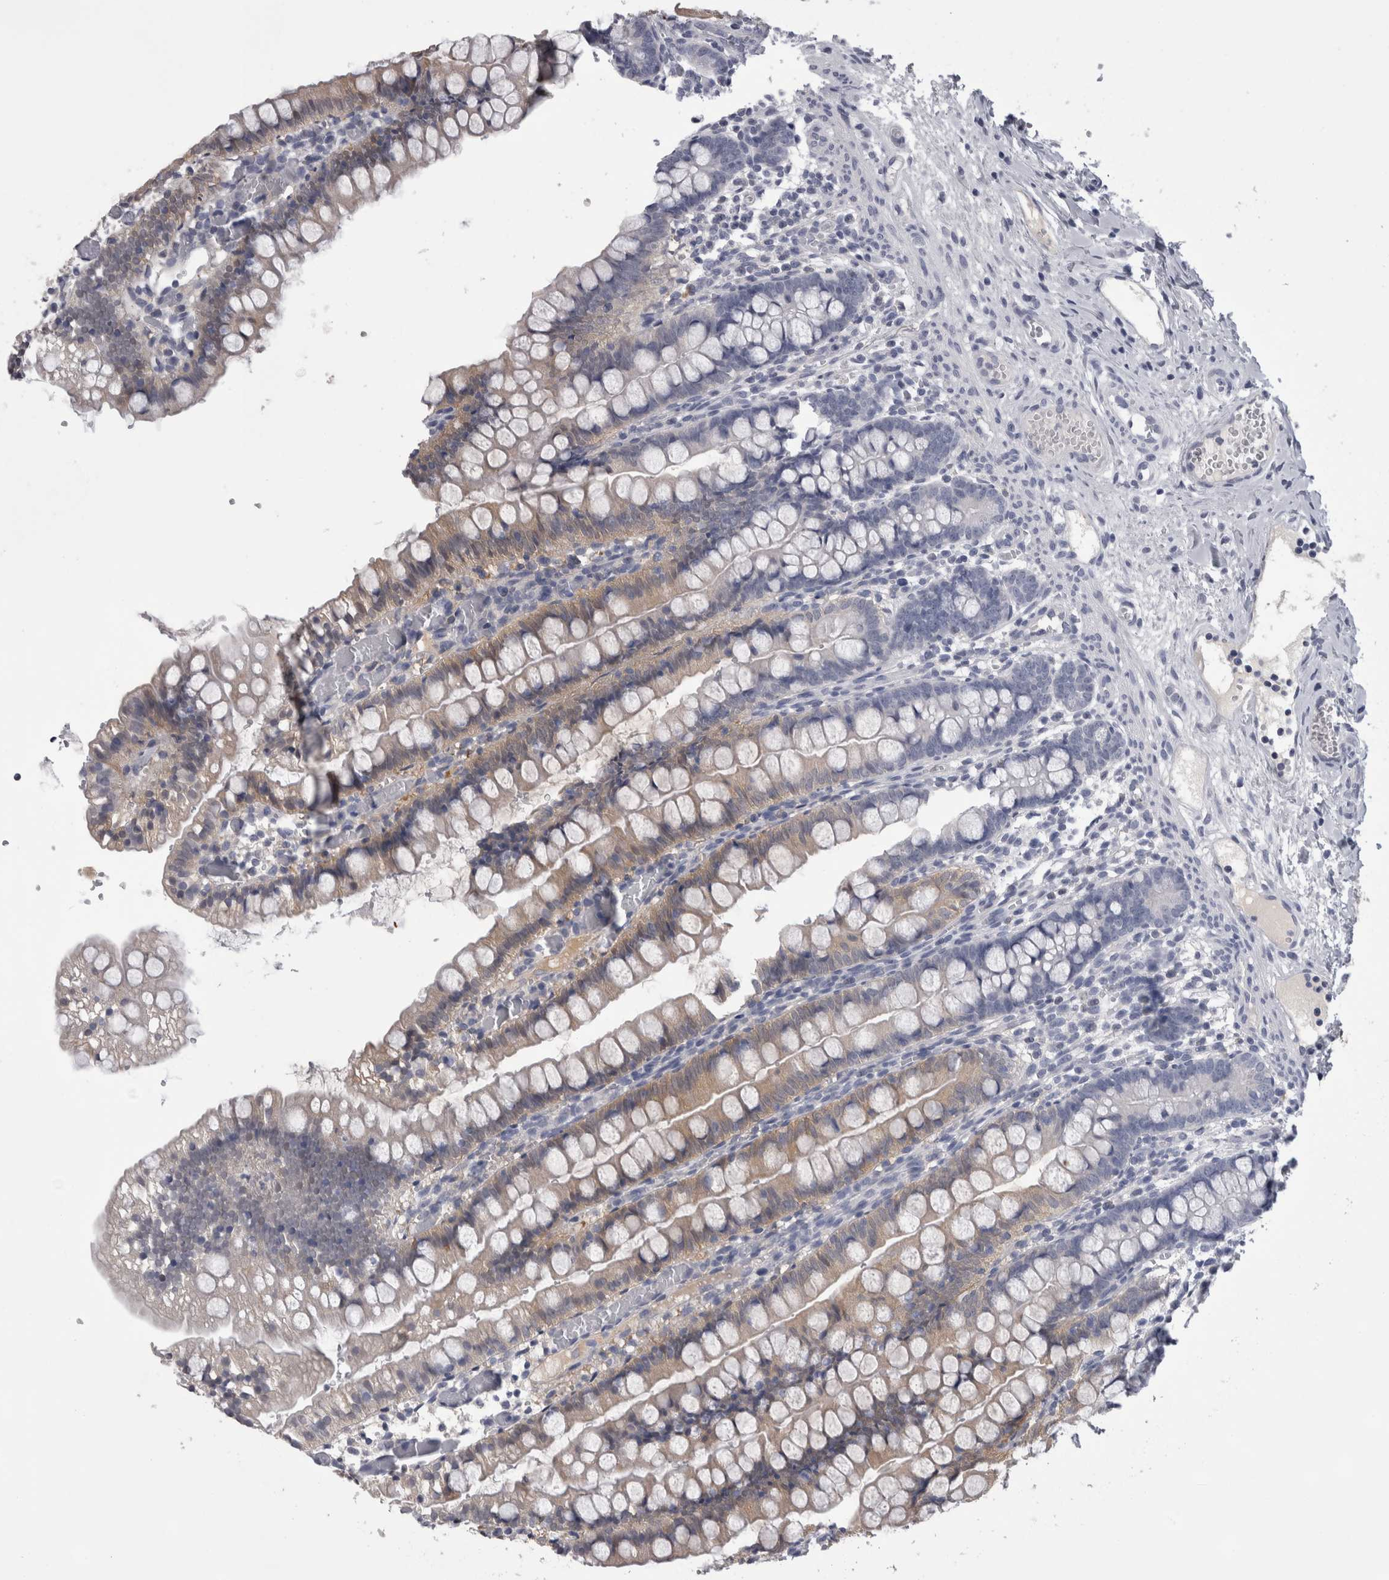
{"staining": {"intensity": "weak", "quantity": ">75%", "location": "cytoplasmic/membranous"}, "tissue": "small intestine", "cell_type": "Glandular cells", "image_type": "normal", "snomed": [{"axis": "morphology", "description": "Normal tissue, NOS"}, {"axis": "morphology", "description": "Developmental malformation"}, {"axis": "topography", "description": "Small intestine"}], "caption": "A brown stain labels weak cytoplasmic/membranous positivity of a protein in glandular cells of unremarkable human small intestine. The protein is stained brown, and the nuclei are stained in blue (DAB (3,3'-diaminobenzidine) IHC with brightfield microscopy, high magnification).", "gene": "AFMID", "patient": {"sex": "male"}}